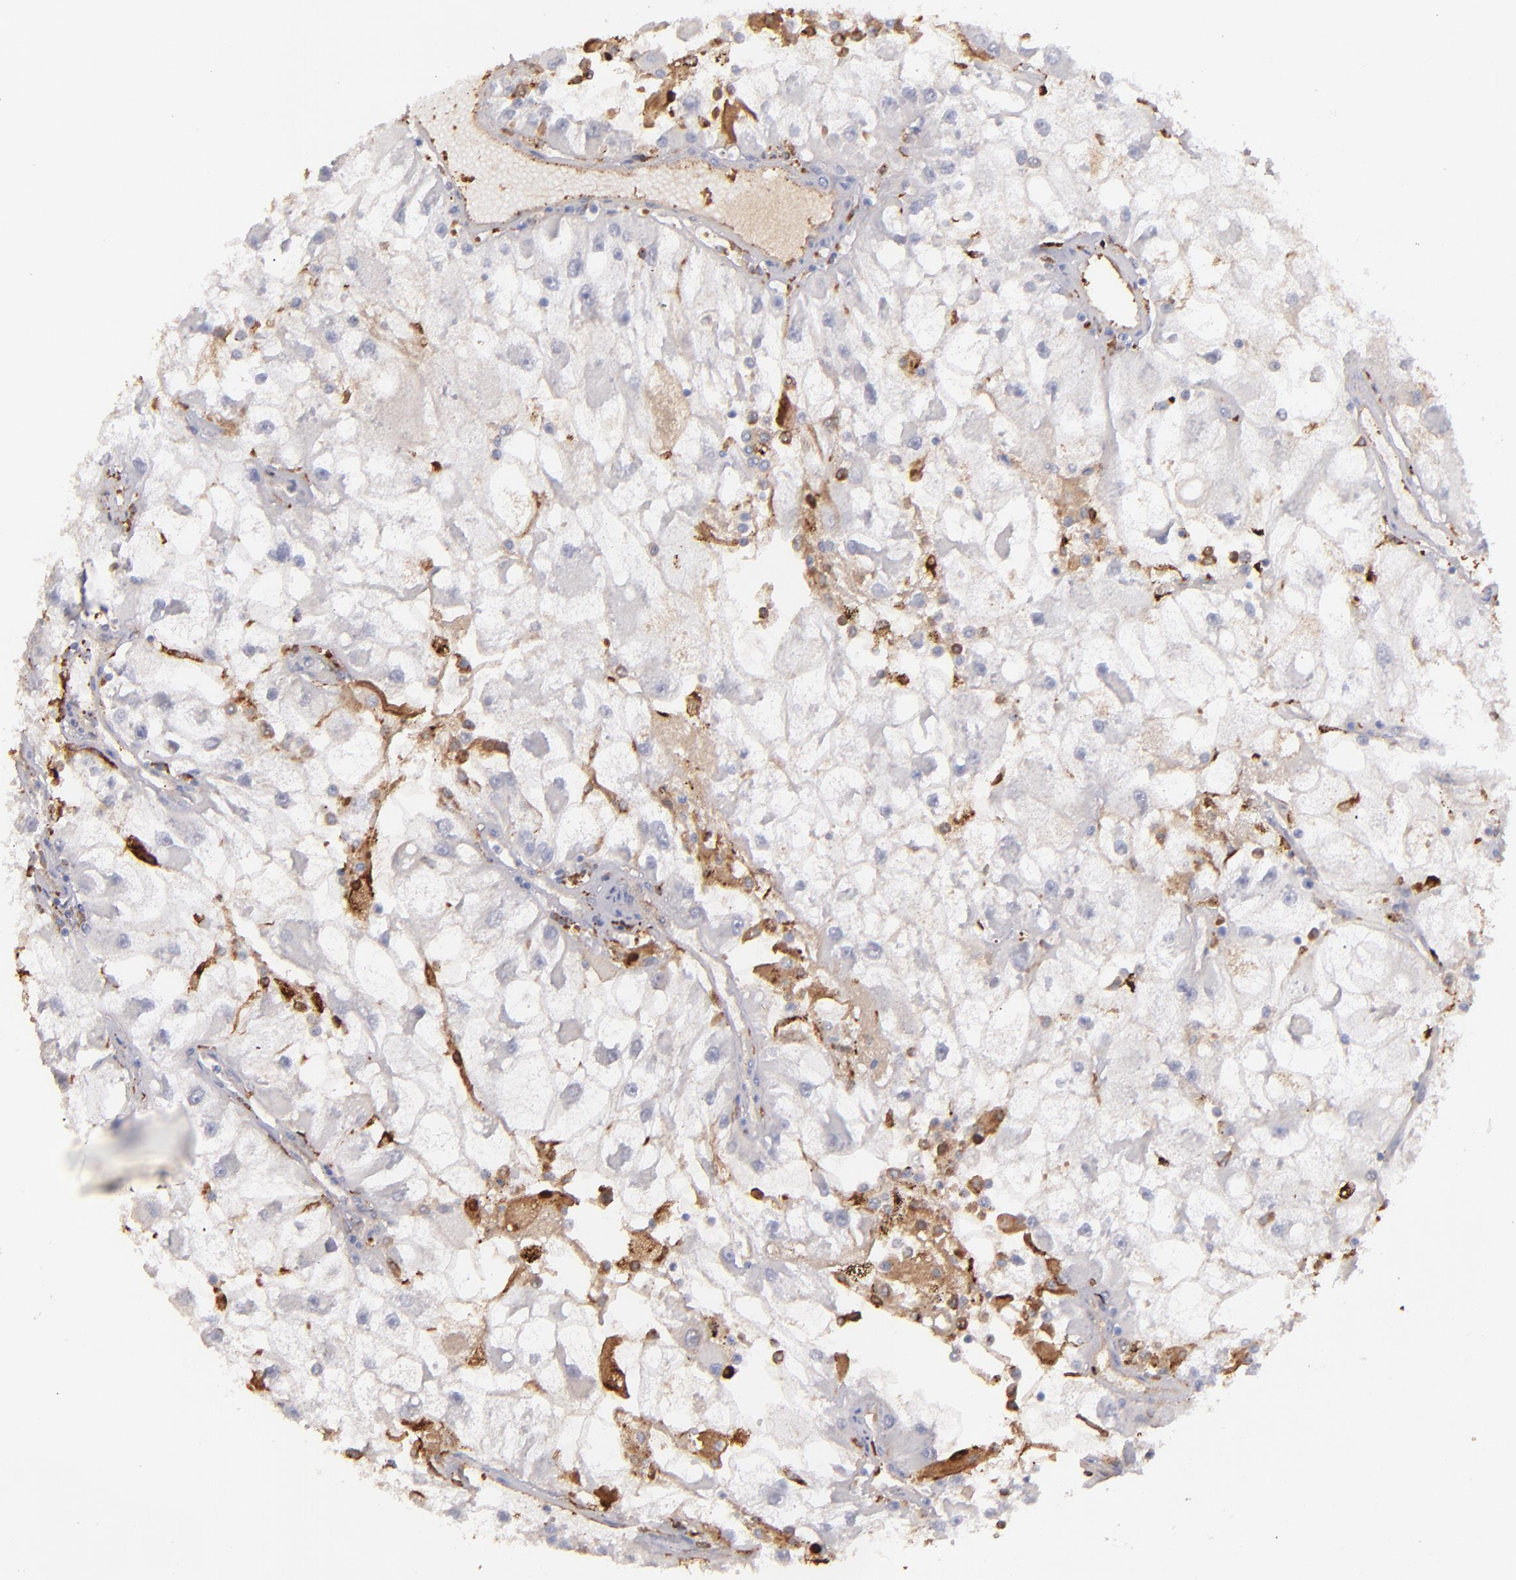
{"staining": {"intensity": "weak", "quantity": "<25%", "location": "cytoplasmic/membranous"}, "tissue": "renal cancer", "cell_type": "Tumor cells", "image_type": "cancer", "snomed": [{"axis": "morphology", "description": "Adenocarcinoma, NOS"}, {"axis": "topography", "description": "Kidney"}], "caption": "Human renal cancer stained for a protein using IHC demonstrates no positivity in tumor cells.", "gene": "C1QA", "patient": {"sex": "female", "age": 73}}